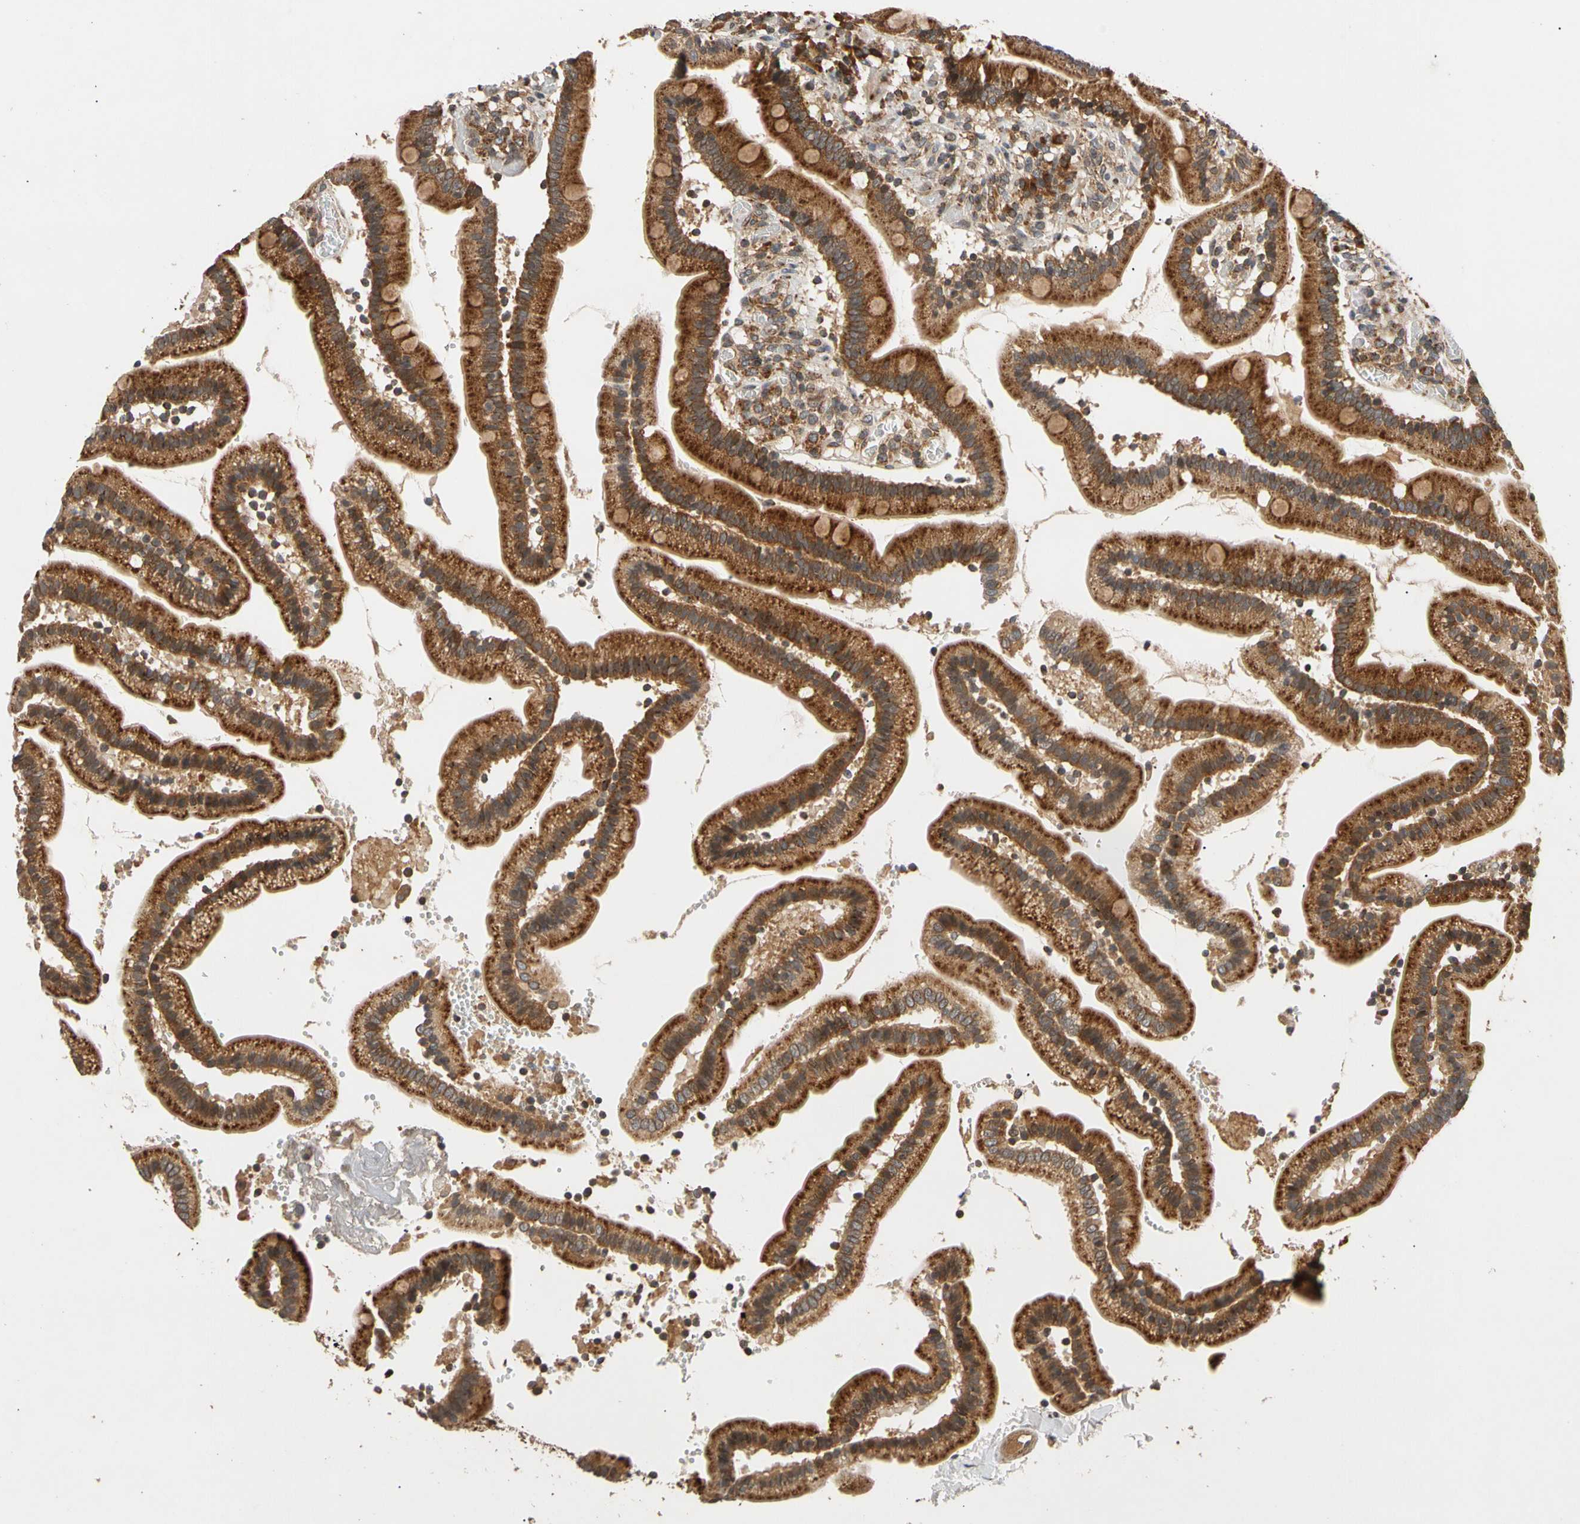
{"staining": {"intensity": "strong", "quantity": ">75%", "location": "cytoplasmic/membranous"}, "tissue": "duodenum", "cell_type": "Glandular cells", "image_type": "normal", "snomed": [{"axis": "morphology", "description": "Normal tissue, NOS"}, {"axis": "topography", "description": "Duodenum"}], "caption": "Brown immunohistochemical staining in benign human duodenum reveals strong cytoplasmic/membranous expression in approximately >75% of glandular cells.", "gene": "MRPS22", "patient": {"sex": "male", "age": 66}}